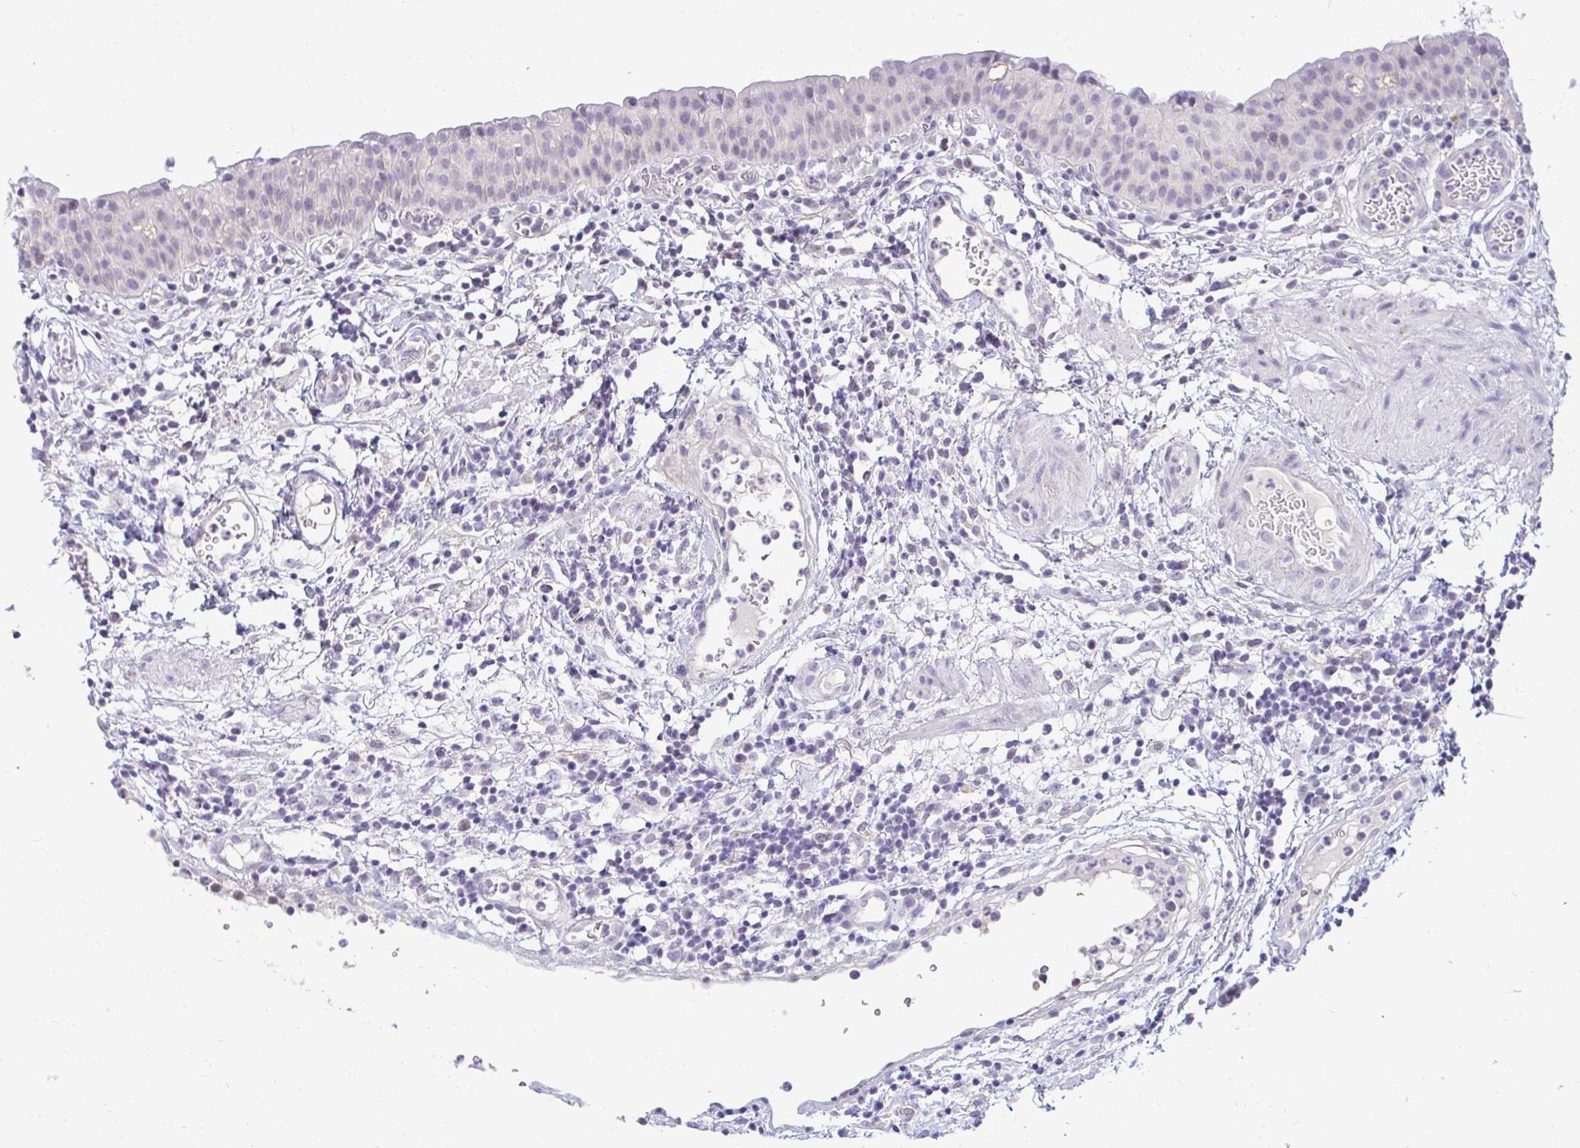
{"staining": {"intensity": "negative", "quantity": "none", "location": "none"}, "tissue": "urinary bladder", "cell_type": "Urothelial cells", "image_type": "normal", "snomed": [{"axis": "morphology", "description": "Normal tissue, NOS"}, {"axis": "morphology", "description": "Inflammation, NOS"}, {"axis": "topography", "description": "Urinary bladder"}], "caption": "Benign urinary bladder was stained to show a protein in brown. There is no significant expression in urothelial cells. (Brightfield microscopy of DAB (3,3'-diaminobenzidine) IHC at high magnification).", "gene": "OR51D1", "patient": {"sex": "male", "age": 57}}